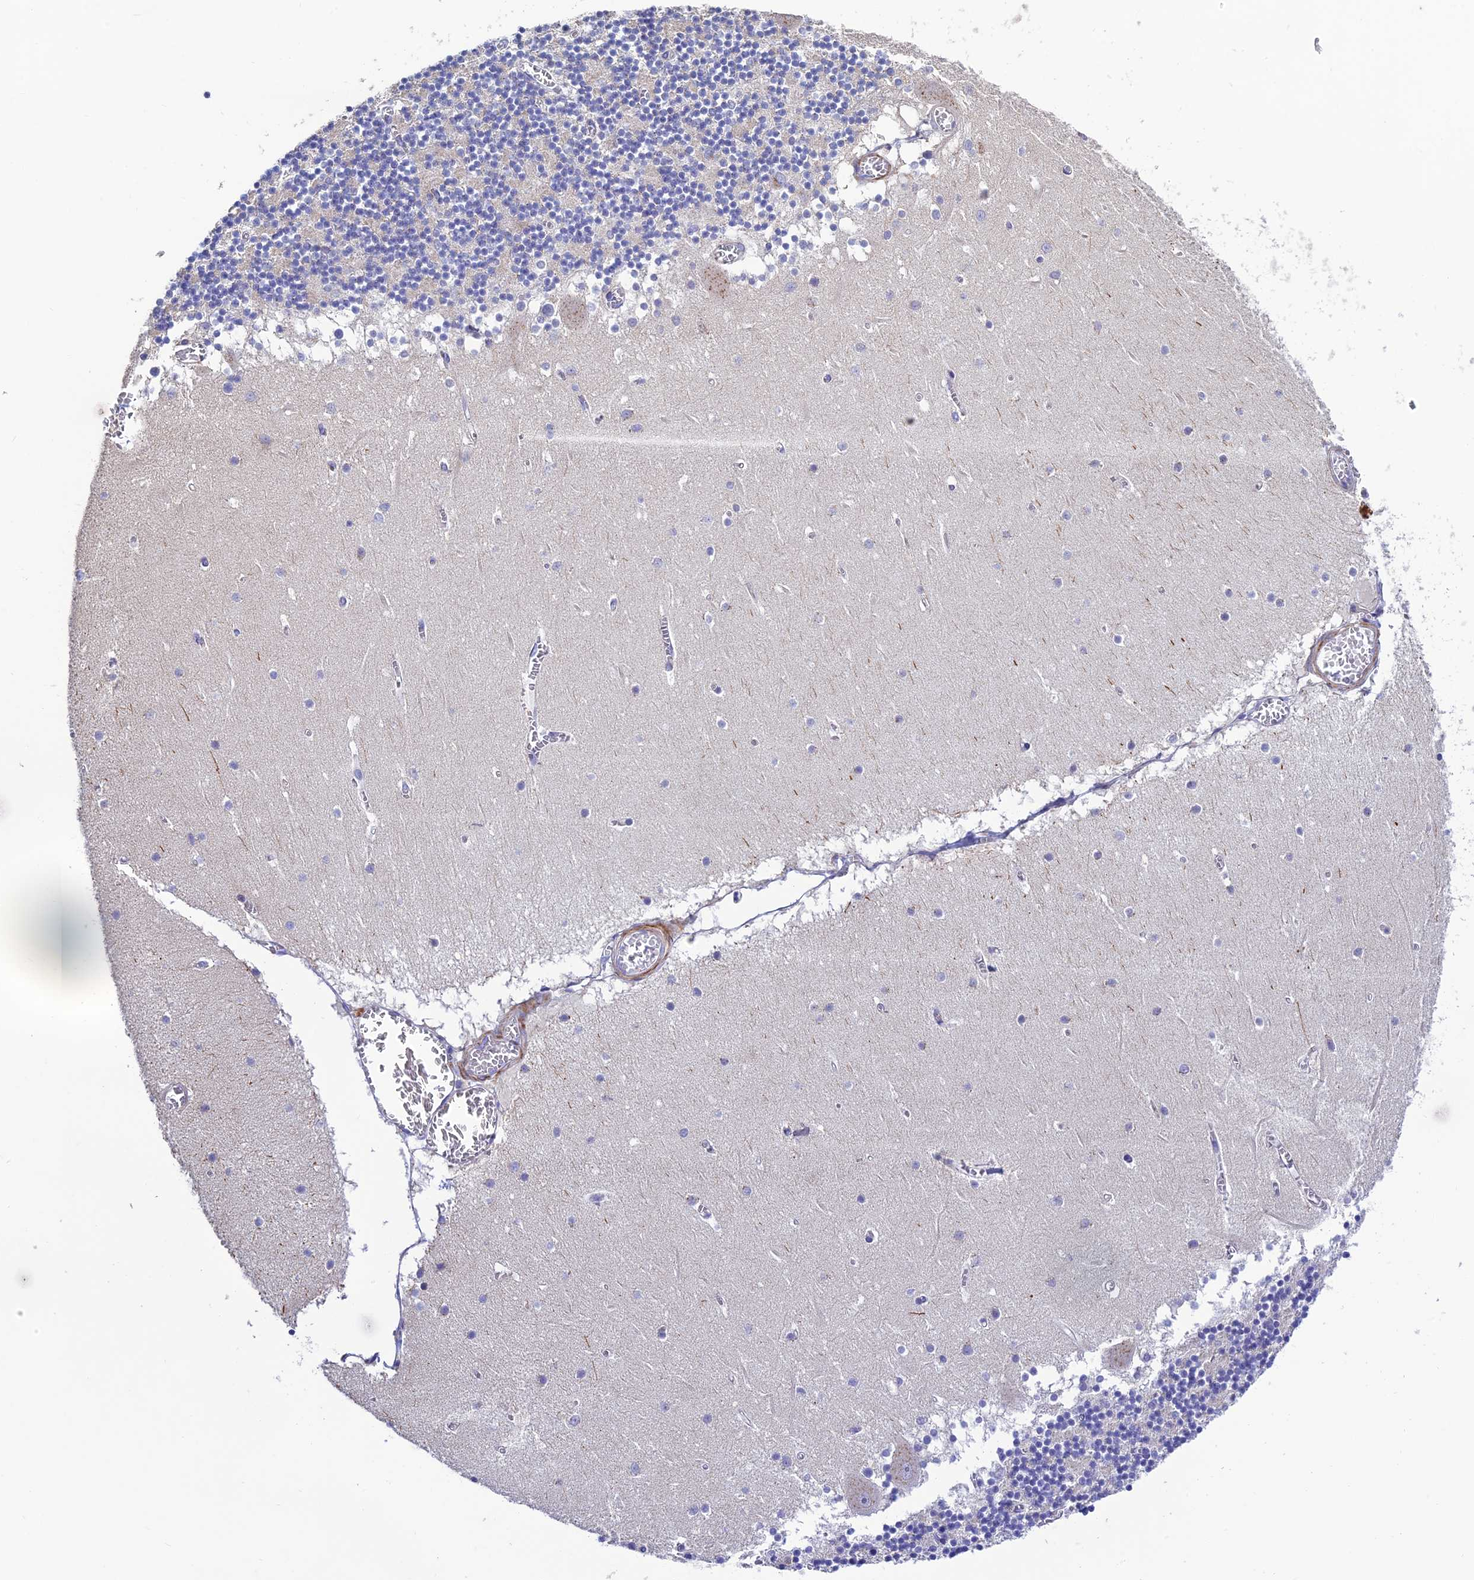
{"staining": {"intensity": "negative", "quantity": "none", "location": "none"}, "tissue": "cerebellum", "cell_type": "Cells in granular layer", "image_type": "normal", "snomed": [{"axis": "morphology", "description": "Normal tissue, NOS"}, {"axis": "topography", "description": "Cerebellum"}], "caption": "Immunohistochemical staining of normal human cerebellum reveals no significant expression in cells in granular layer.", "gene": "FAM178B", "patient": {"sex": "female", "age": 28}}